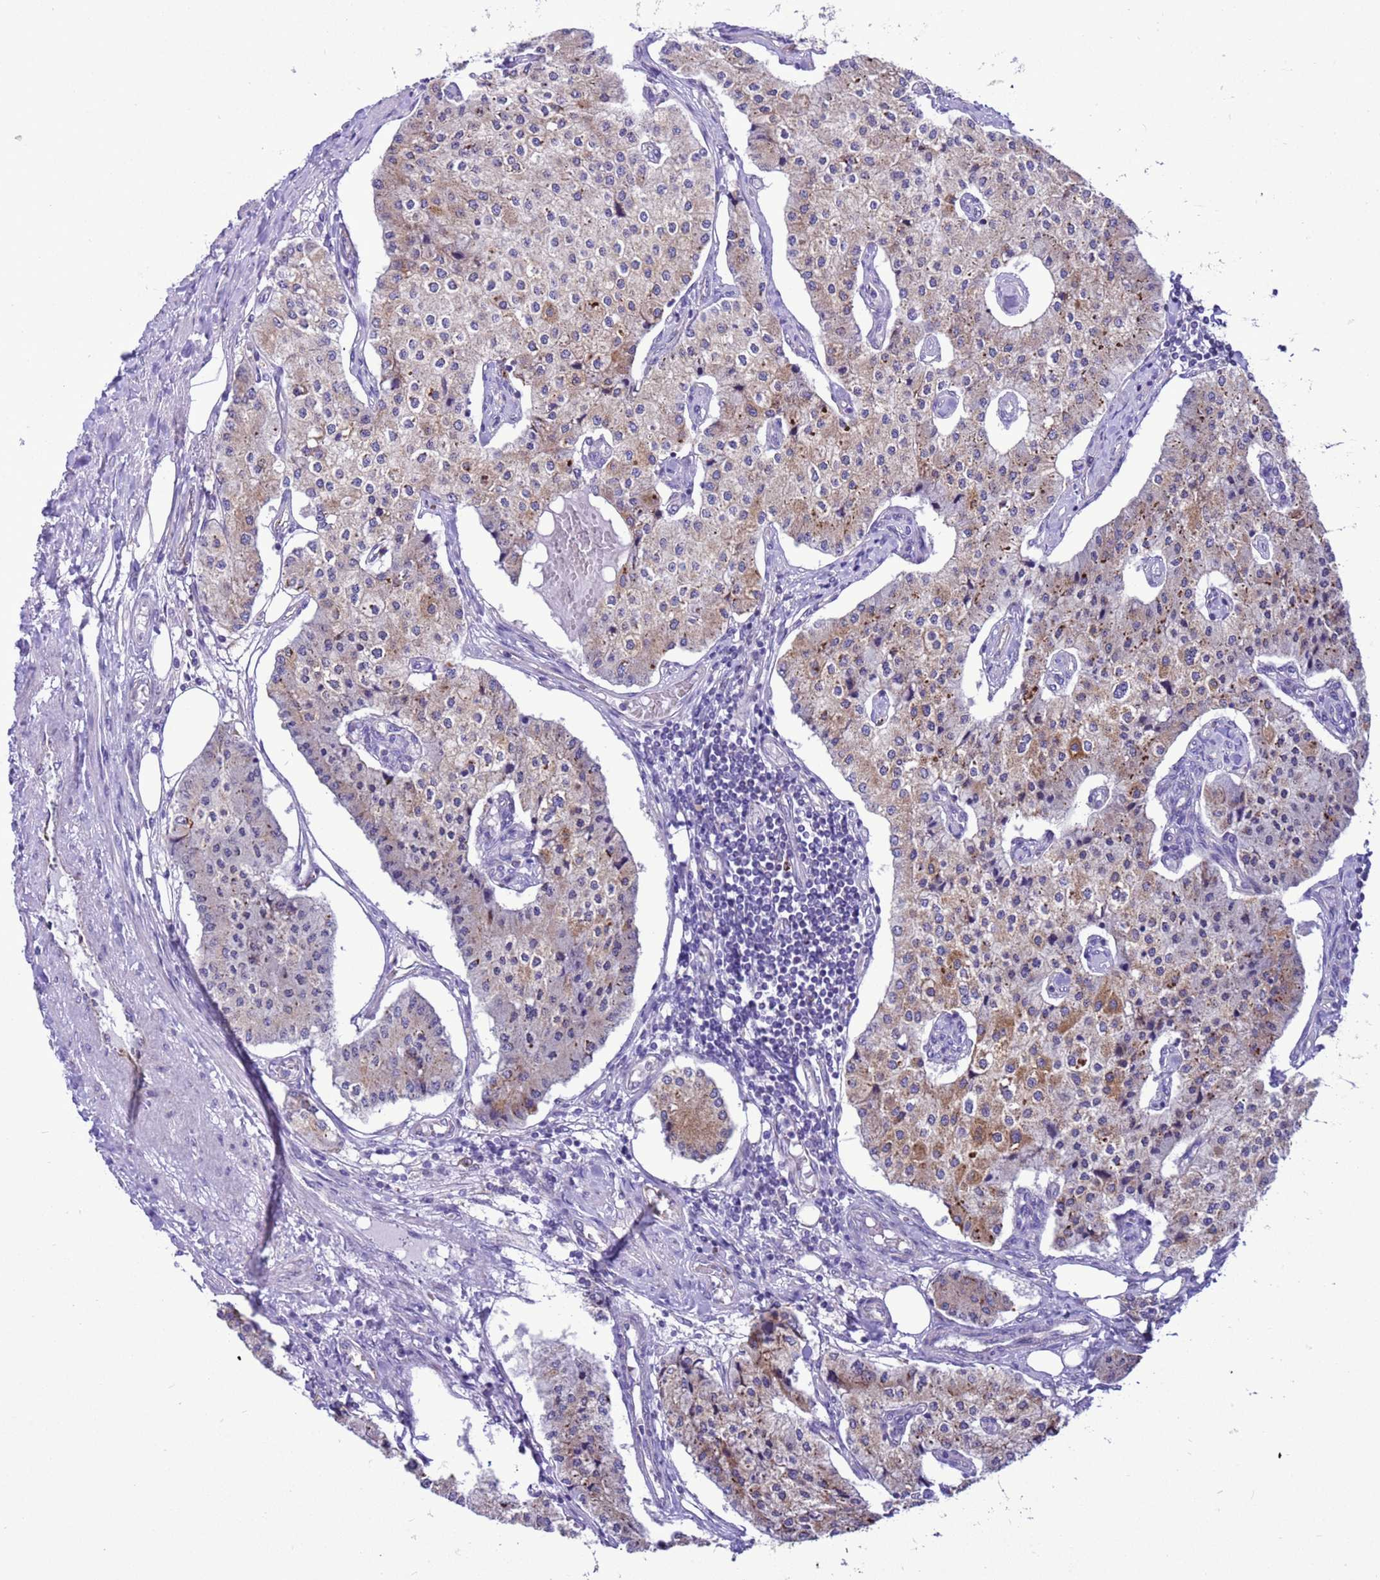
{"staining": {"intensity": "weak", "quantity": "<25%", "location": "cytoplasmic/membranous"}, "tissue": "carcinoid", "cell_type": "Tumor cells", "image_type": "cancer", "snomed": [{"axis": "morphology", "description": "Carcinoid, malignant, NOS"}, {"axis": "topography", "description": "Colon"}], "caption": "An immunohistochemistry histopathology image of carcinoid (malignant) is shown. There is no staining in tumor cells of carcinoid (malignant).", "gene": "CCDC191", "patient": {"sex": "female", "age": 52}}